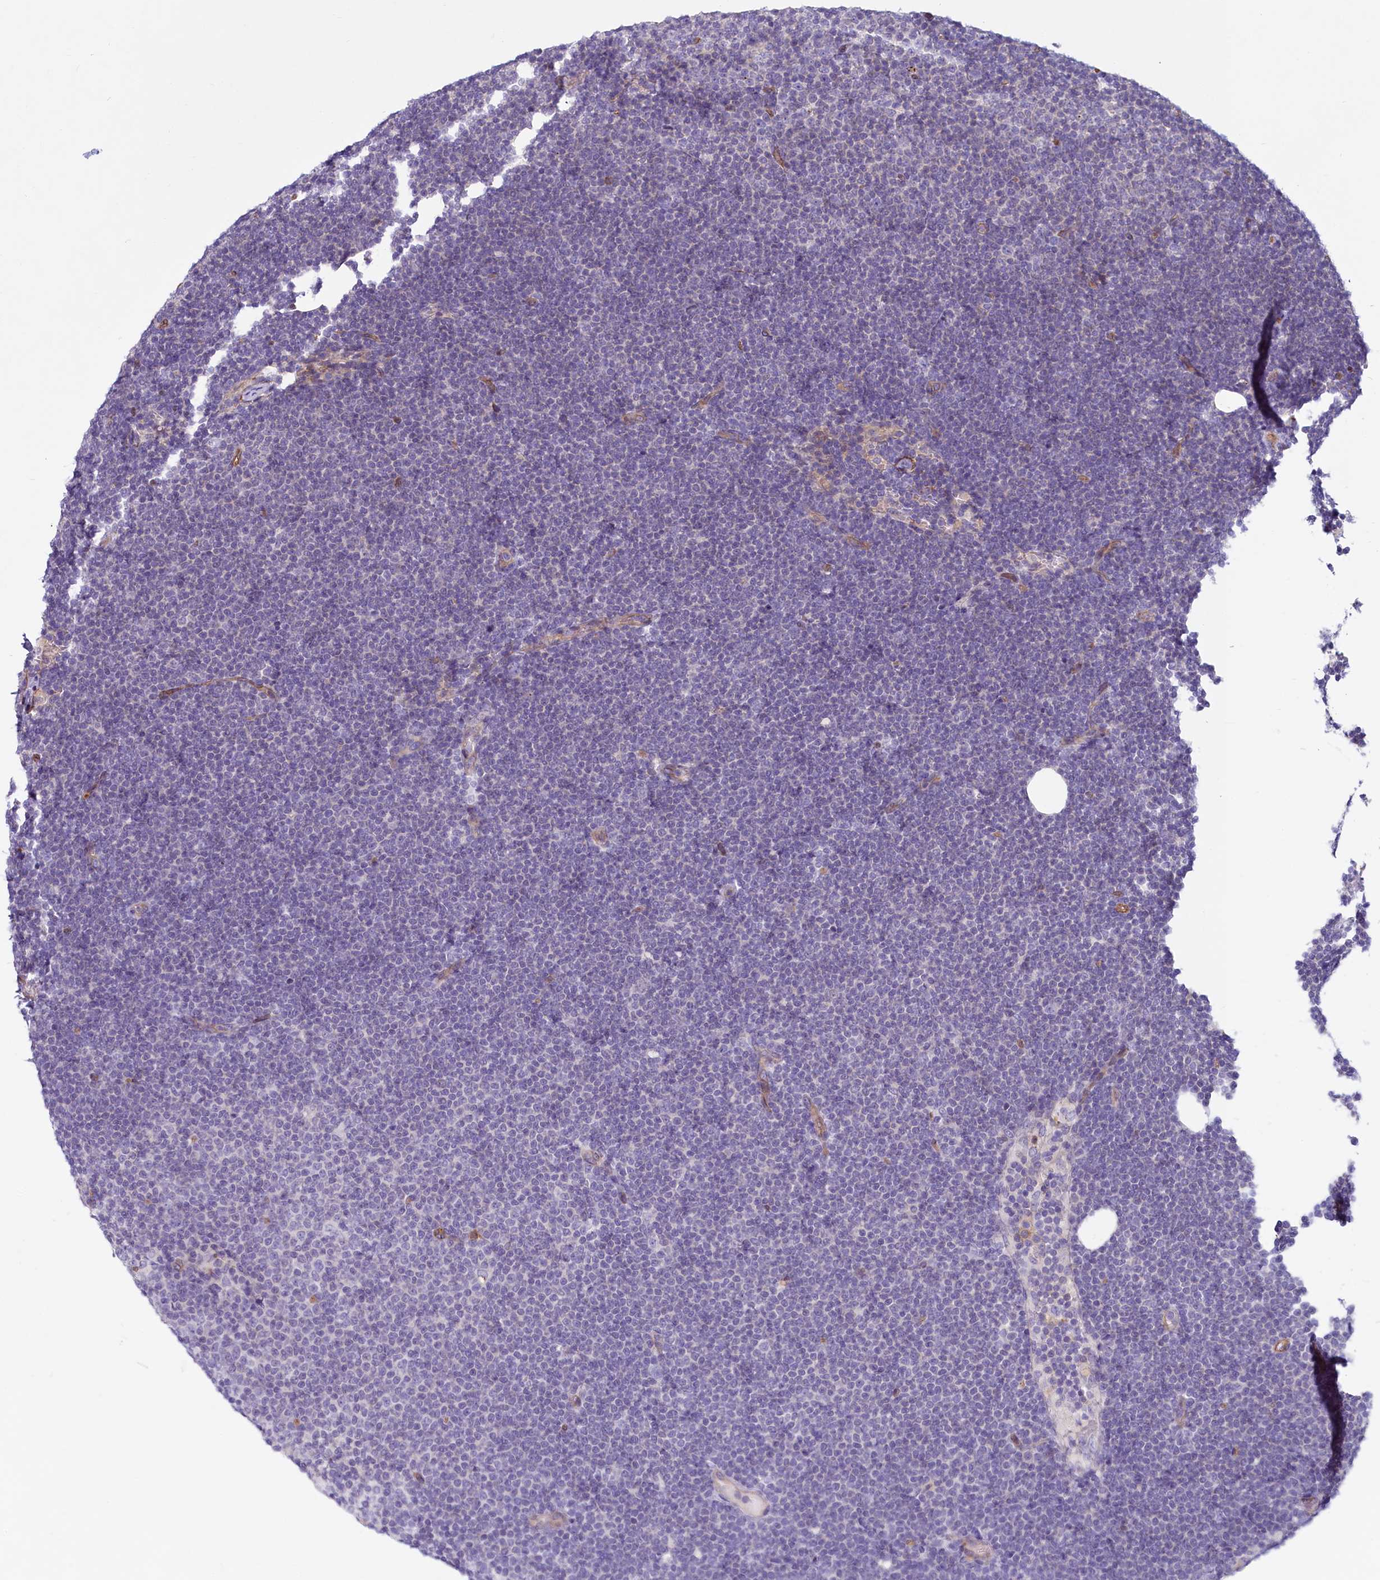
{"staining": {"intensity": "negative", "quantity": "none", "location": "none"}, "tissue": "lymphoma", "cell_type": "Tumor cells", "image_type": "cancer", "snomed": [{"axis": "morphology", "description": "Malignant lymphoma, non-Hodgkin's type, Low grade"}, {"axis": "topography", "description": "Lymph node"}], "caption": "Immunohistochemical staining of human malignant lymphoma, non-Hodgkin's type (low-grade) shows no significant expression in tumor cells.", "gene": "LMOD3", "patient": {"sex": "female", "age": 53}}